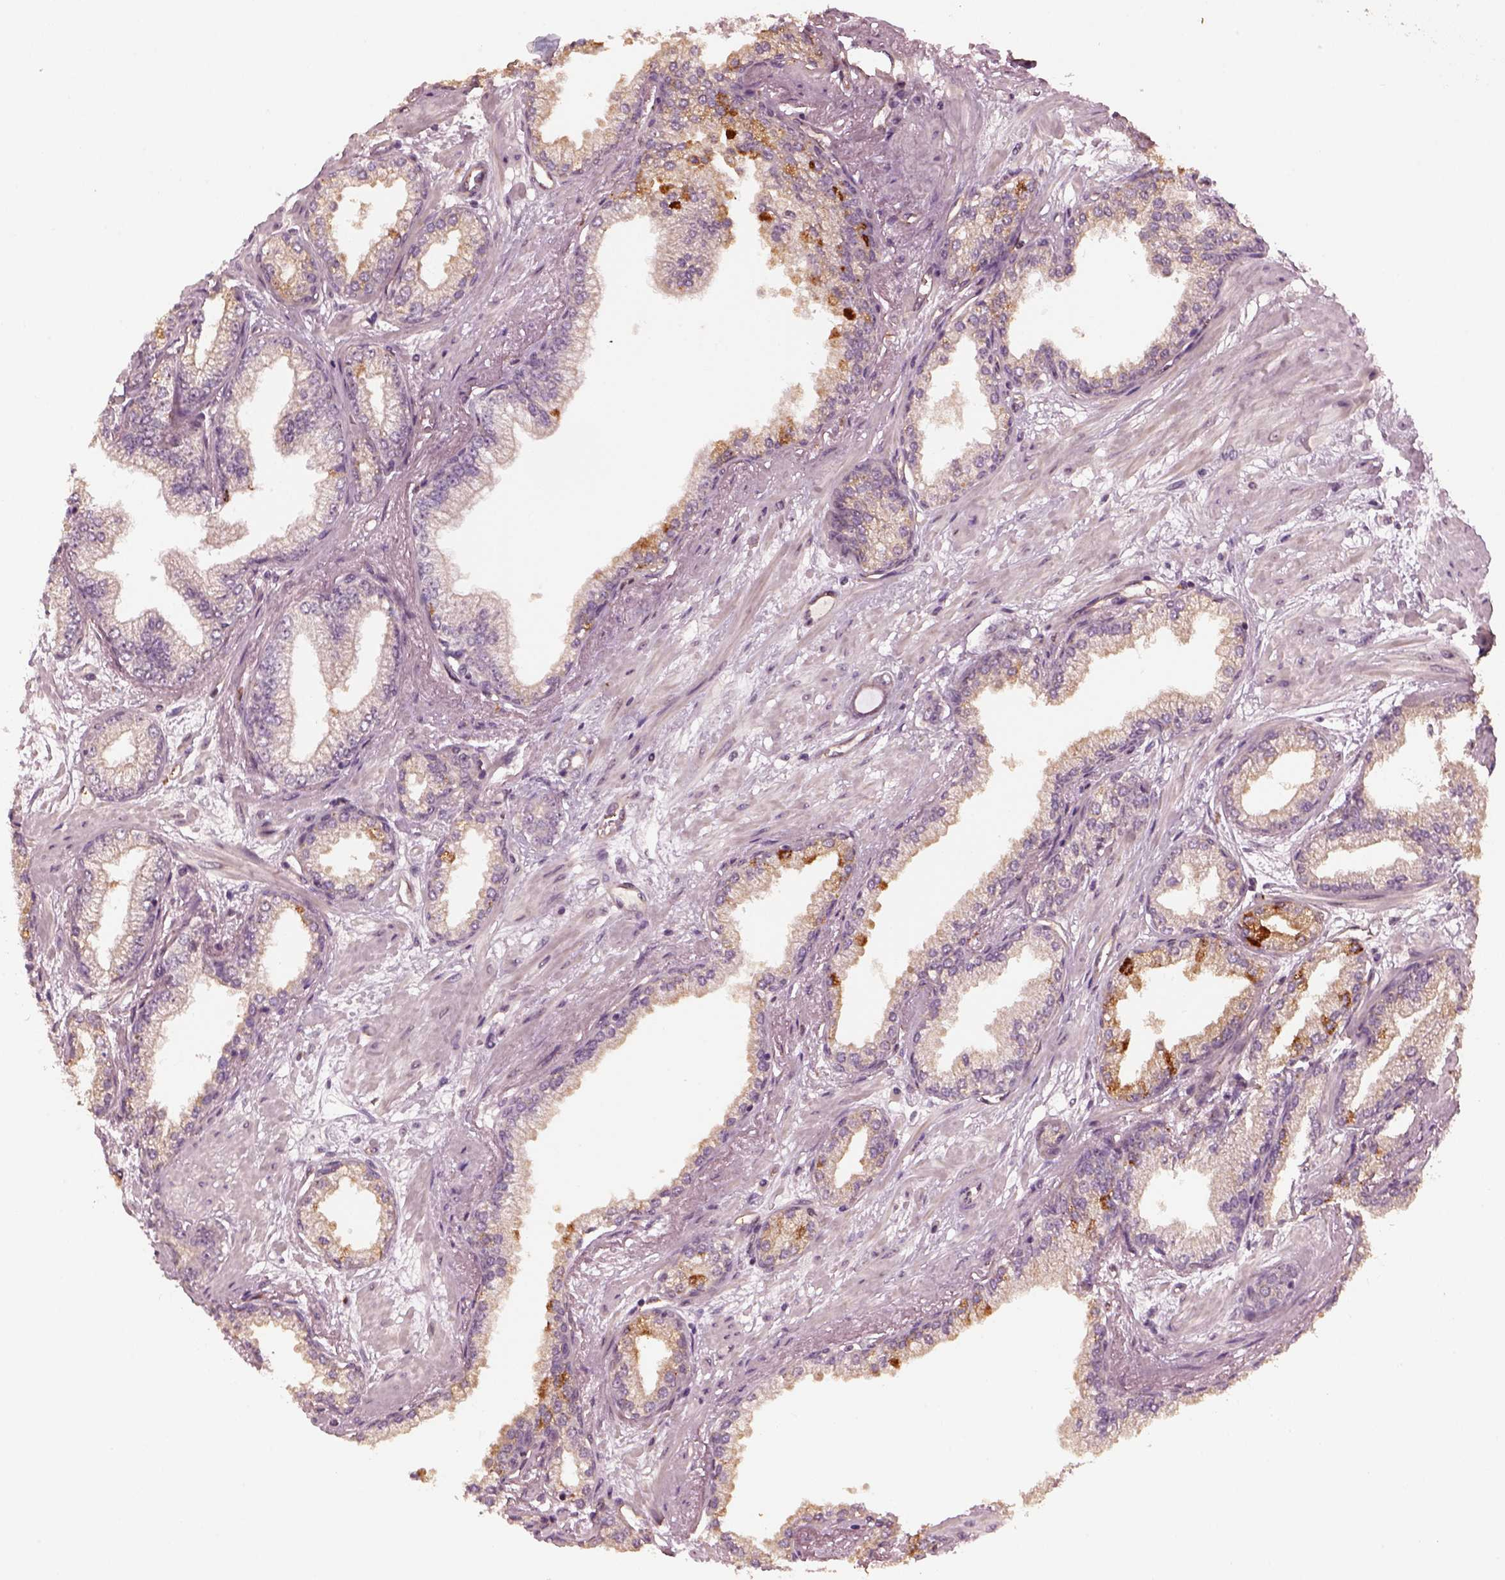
{"staining": {"intensity": "negative", "quantity": "none", "location": "none"}, "tissue": "prostate cancer", "cell_type": "Tumor cells", "image_type": "cancer", "snomed": [{"axis": "morphology", "description": "Adenocarcinoma, Low grade"}, {"axis": "topography", "description": "Prostate"}], "caption": "Immunohistochemistry photomicrograph of neoplastic tissue: prostate cancer (adenocarcinoma (low-grade)) stained with DAB (3,3'-diaminobenzidine) displays no significant protein staining in tumor cells.", "gene": "GNRH1", "patient": {"sex": "male", "age": 64}}